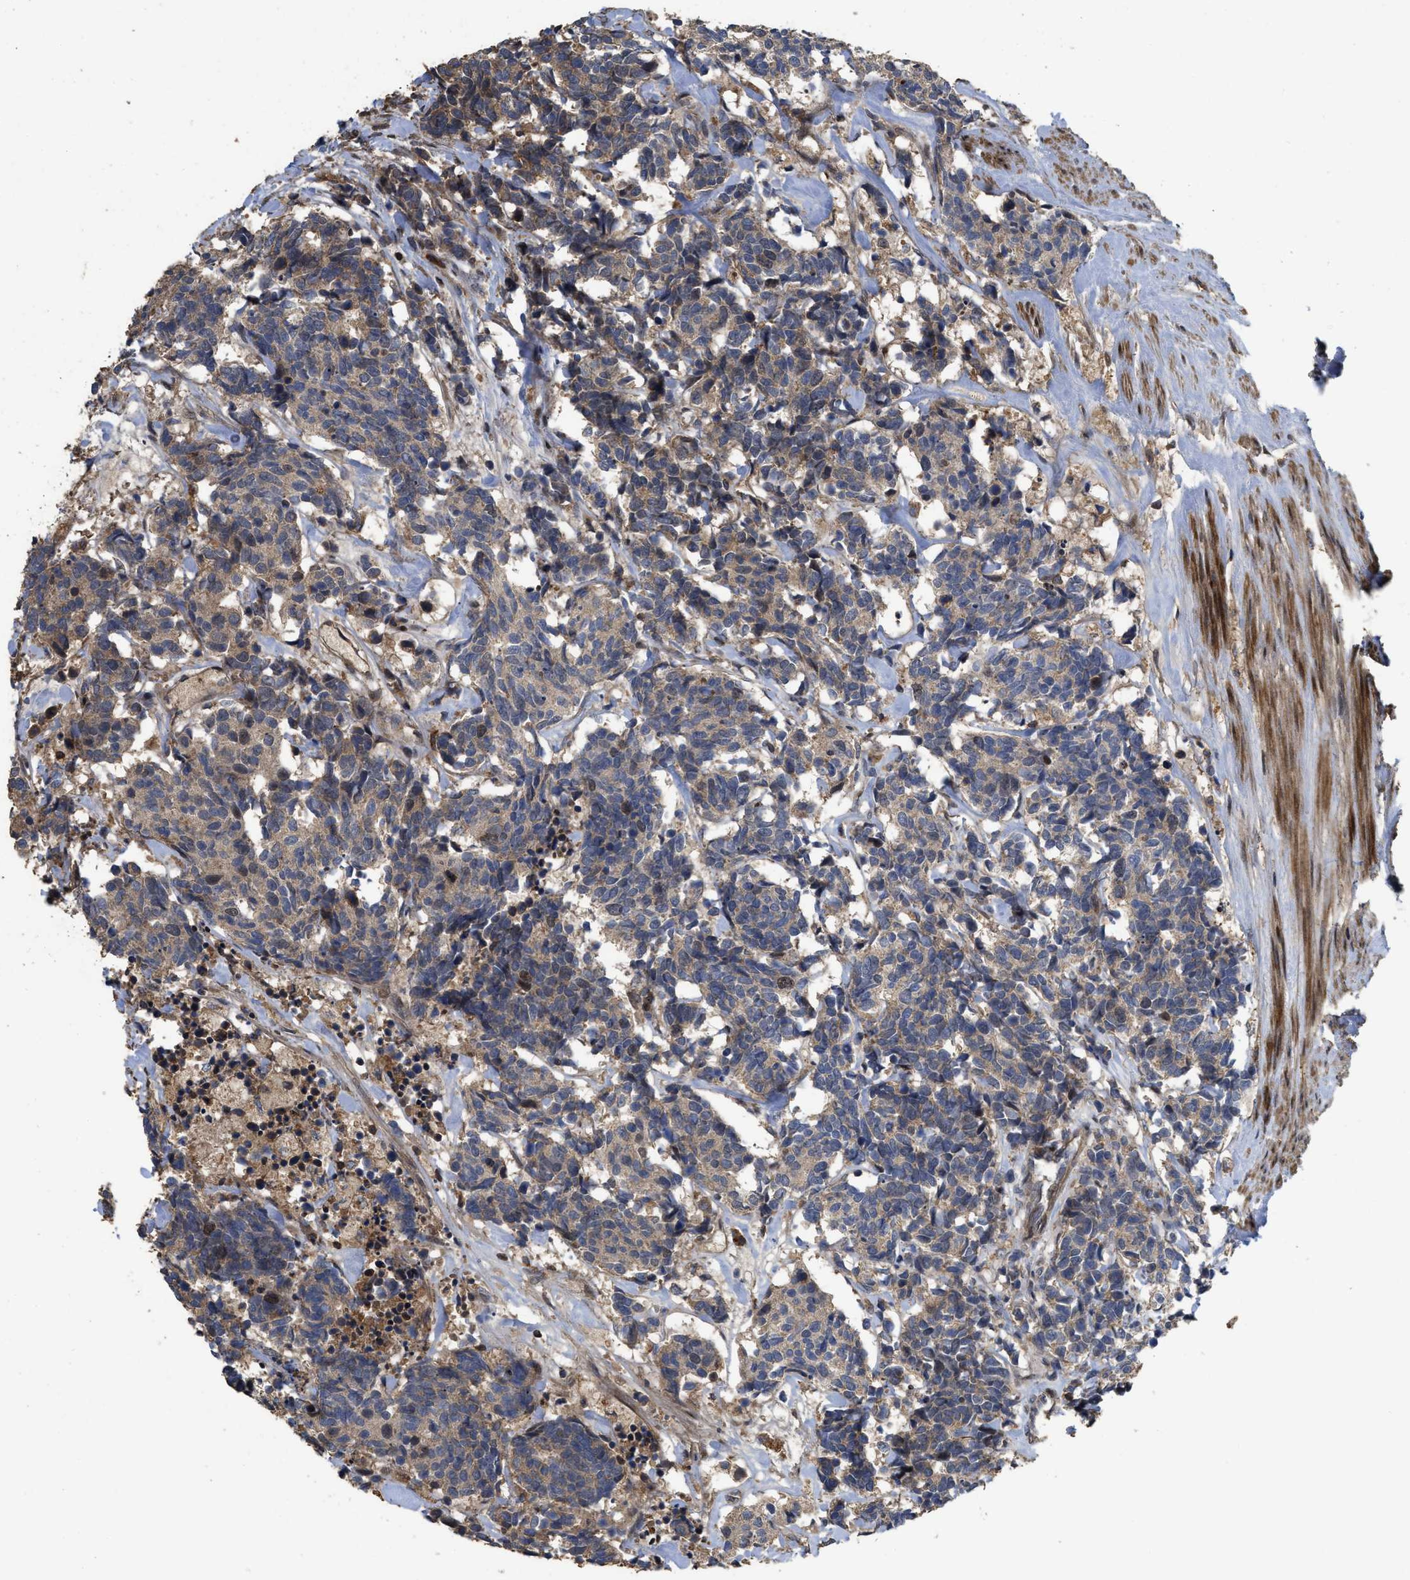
{"staining": {"intensity": "moderate", "quantity": ">75%", "location": "cytoplasmic/membranous"}, "tissue": "carcinoid", "cell_type": "Tumor cells", "image_type": "cancer", "snomed": [{"axis": "morphology", "description": "Carcinoma, NOS"}, {"axis": "morphology", "description": "Carcinoid, malignant, NOS"}, {"axis": "topography", "description": "Urinary bladder"}], "caption": "This micrograph demonstrates malignant carcinoid stained with immunohistochemistry to label a protein in brown. The cytoplasmic/membranous of tumor cells show moderate positivity for the protein. Nuclei are counter-stained blue.", "gene": "CBR3", "patient": {"sex": "male", "age": 57}}